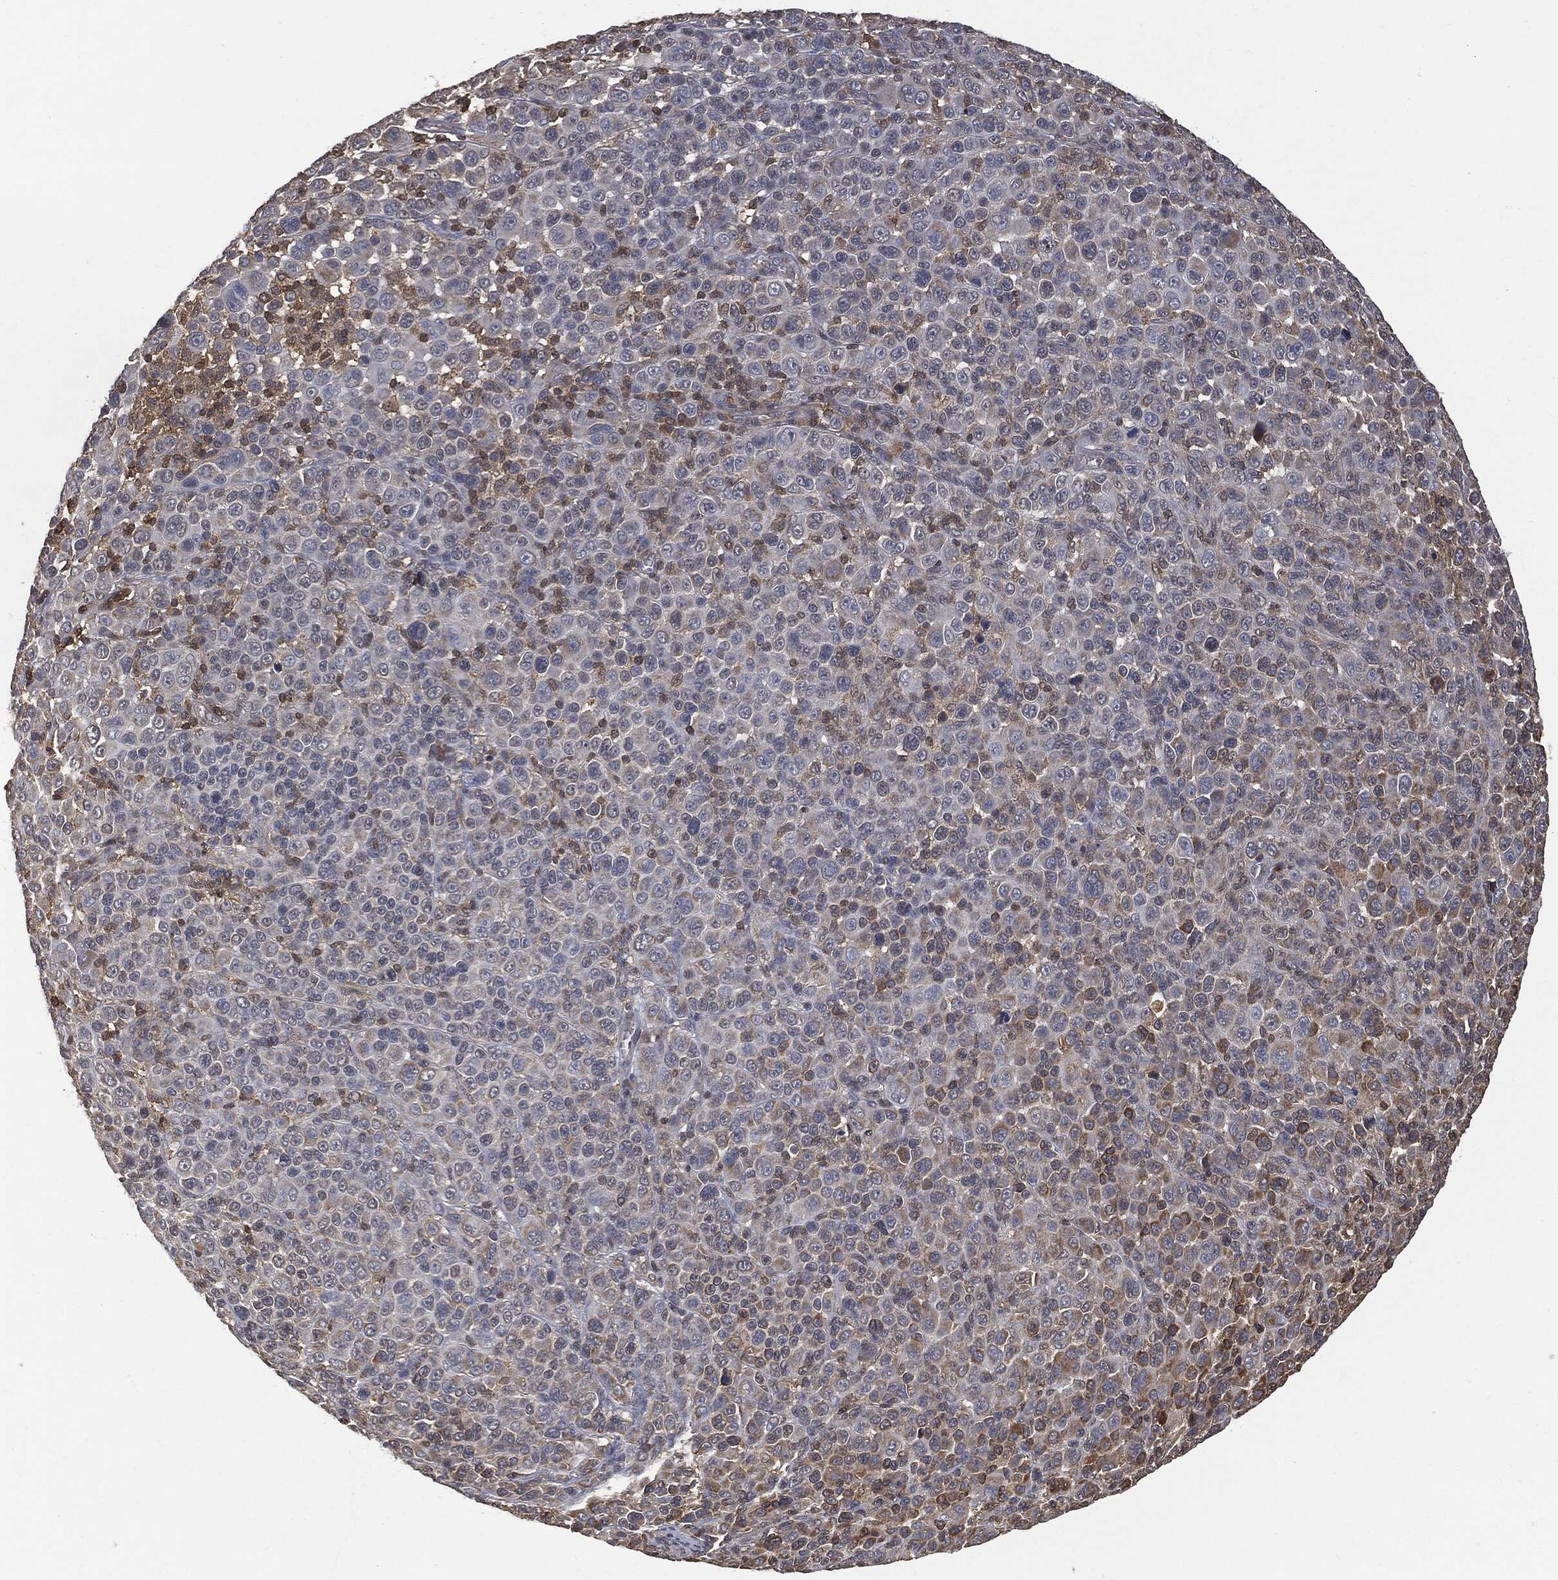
{"staining": {"intensity": "moderate", "quantity": "25%-75%", "location": "cytoplasmic/membranous"}, "tissue": "melanoma", "cell_type": "Tumor cells", "image_type": "cancer", "snomed": [{"axis": "morphology", "description": "Malignant melanoma, NOS"}, {"axis": "topography", "description": "Skin"}], "caption": "Approximately 25%-75% of tumor cells in human malignant melanoma show moderate cytoplasmic/membranous protein expression as visualized by brown immunohistochemical staining.", "gene": "PSMB10", "patient": {"sex": "female", "age": 57}}